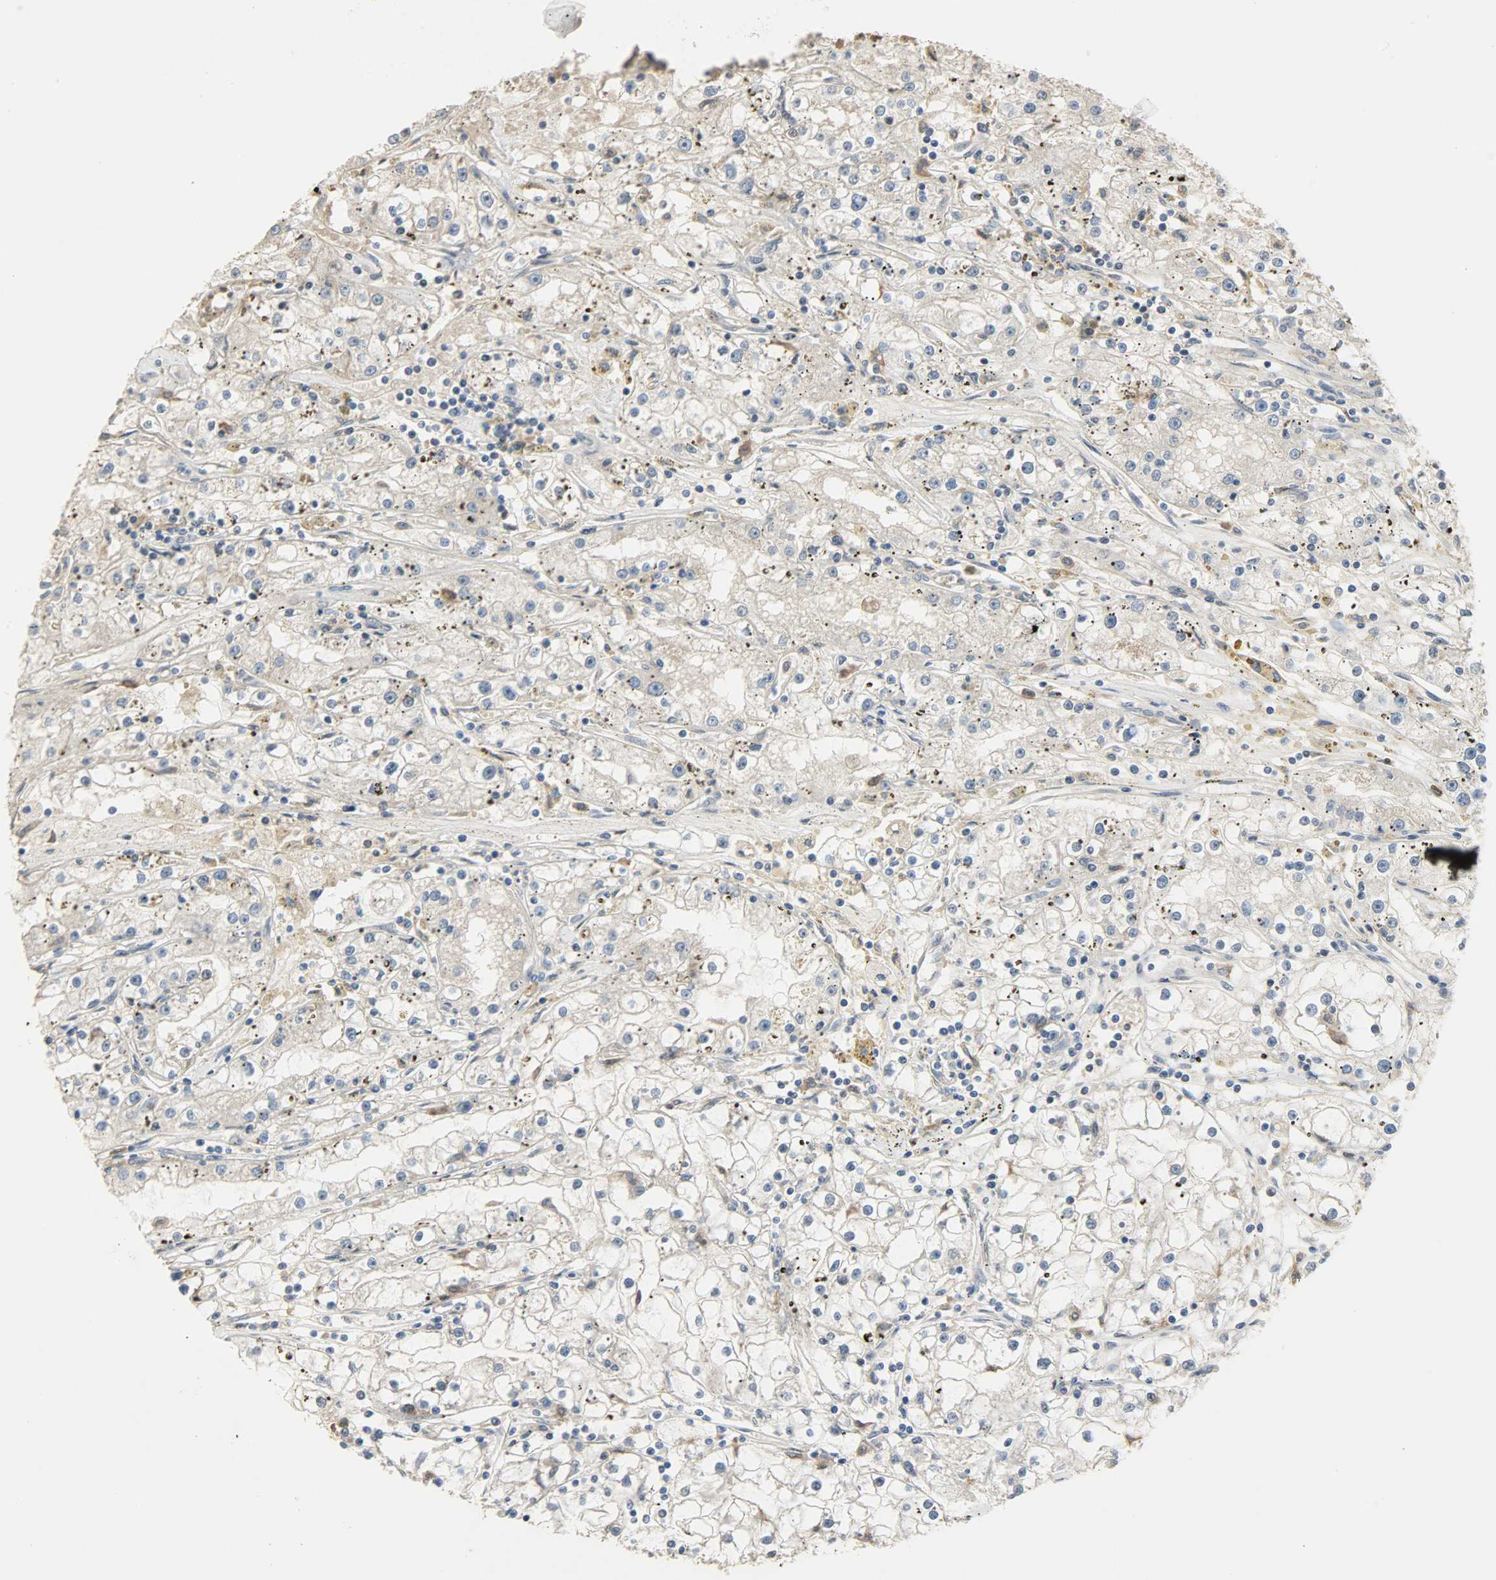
{"staining": {"intensity": "negative", "quantity": "none", "location": "none"}, "tissue": "renal cancer", "cell_type": "Tumor cells", "image_type": "cancer", "snomed": [{"axis": "morphology", "description": "Adenocarcinoma, NOS"}, {"axis": "topography", "description": "Kidney"}], "caption": "Tumor cells show no significant protein positivity in renal cancer (adenocarcinoma).", "gene": "SKAP2", "patient": {"sex": "male", "age": 56}}